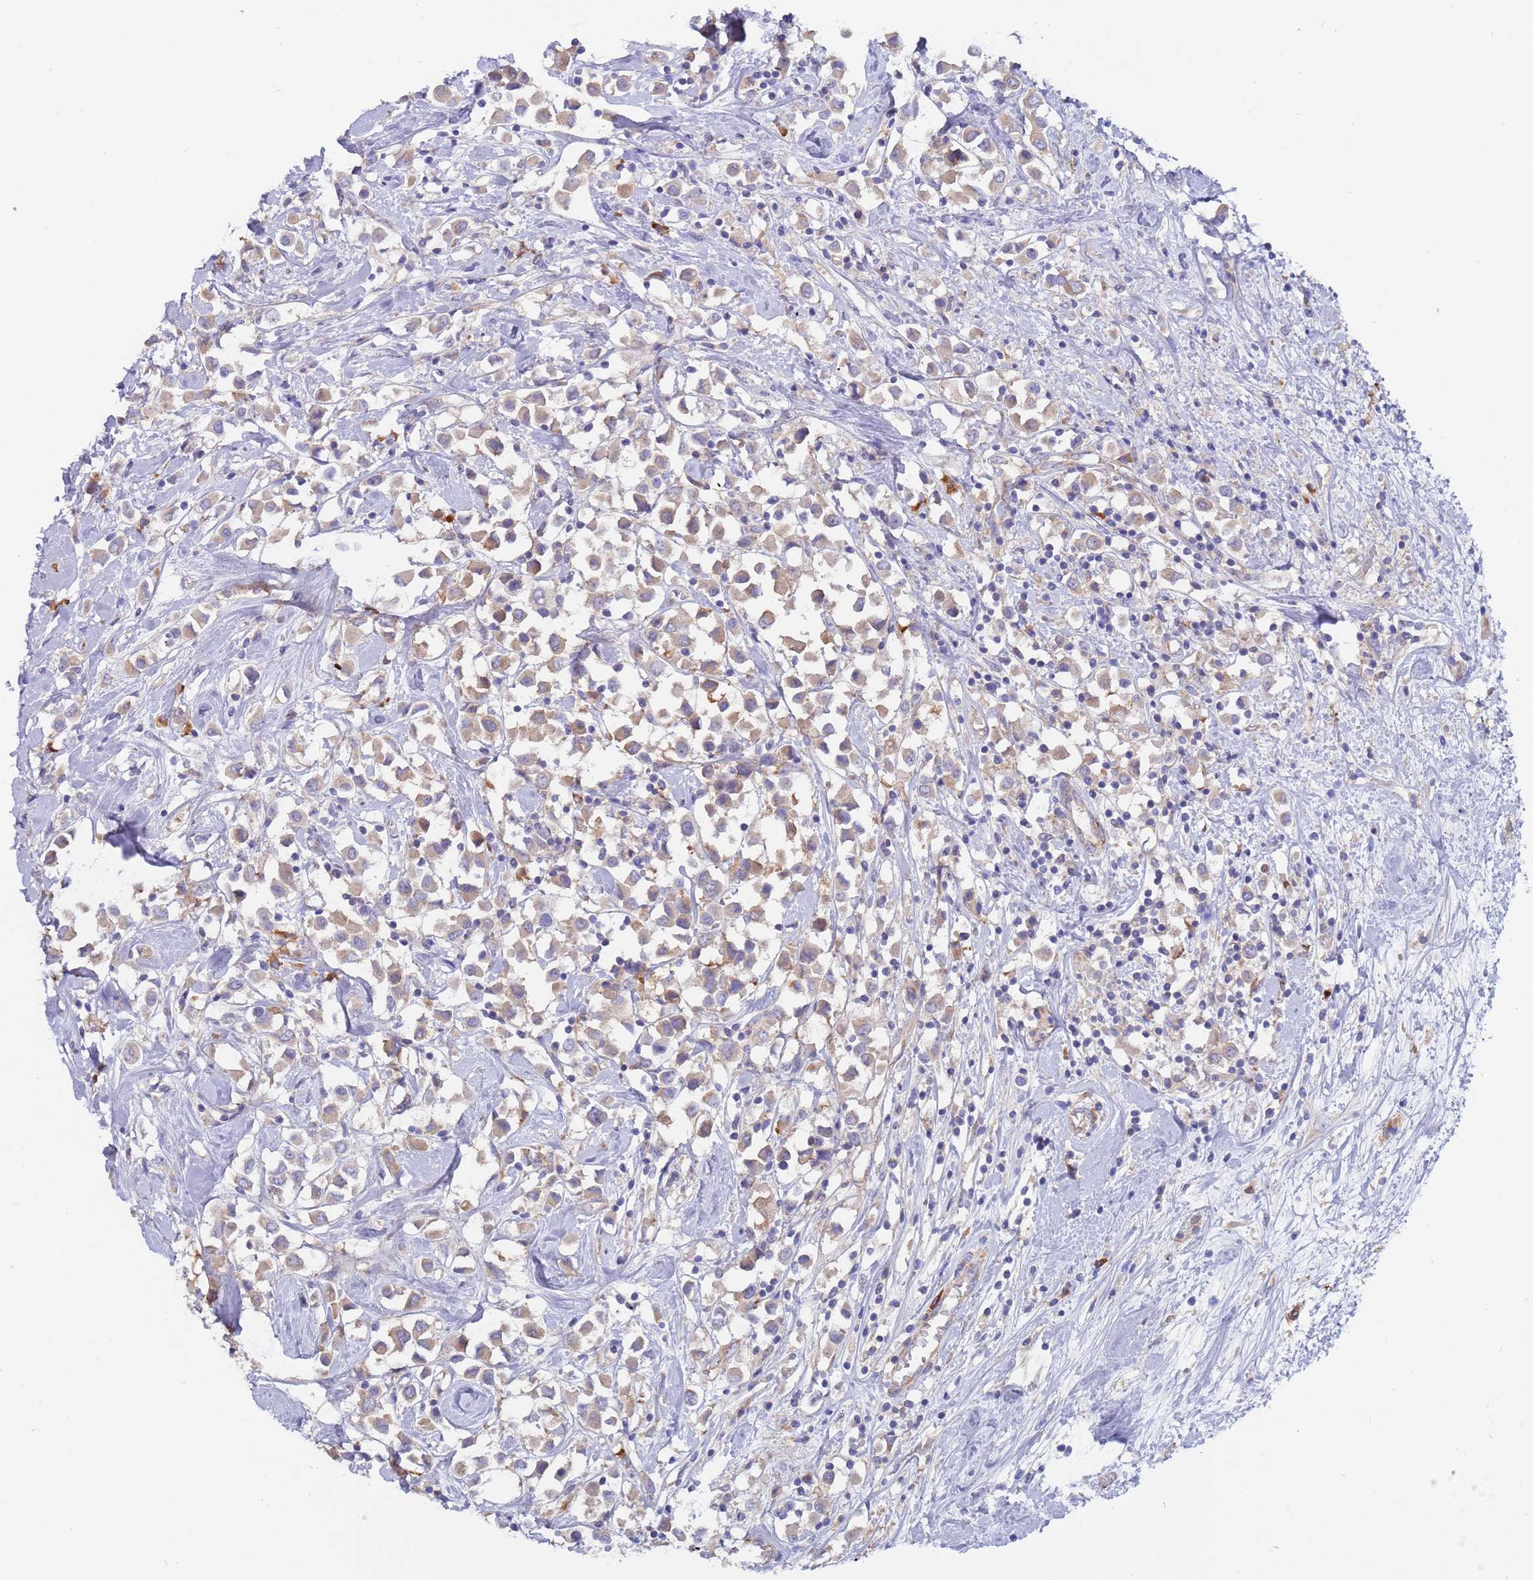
{"staining": {"intensity": "moderate", "quantity": ">75%", "location": "cytoplasmic/membranous"}, "tissue": "breast cancer", "cell_type": "Tumor cells", "image_type": "cancer", "snomed": [{"axis": "morphology", "description": "Duct carcinoma"}, {"axis": "topography", "description": "Breast"}], "caption": "The micrograph demonstrates immunohistochemical staining of breast cancer. There is moderate cytoplasmic/membranous positivity is seen in about >75% of tumor cells.", "gene": "ZNF844", "patient": {"sex": "female", "age": 61}}